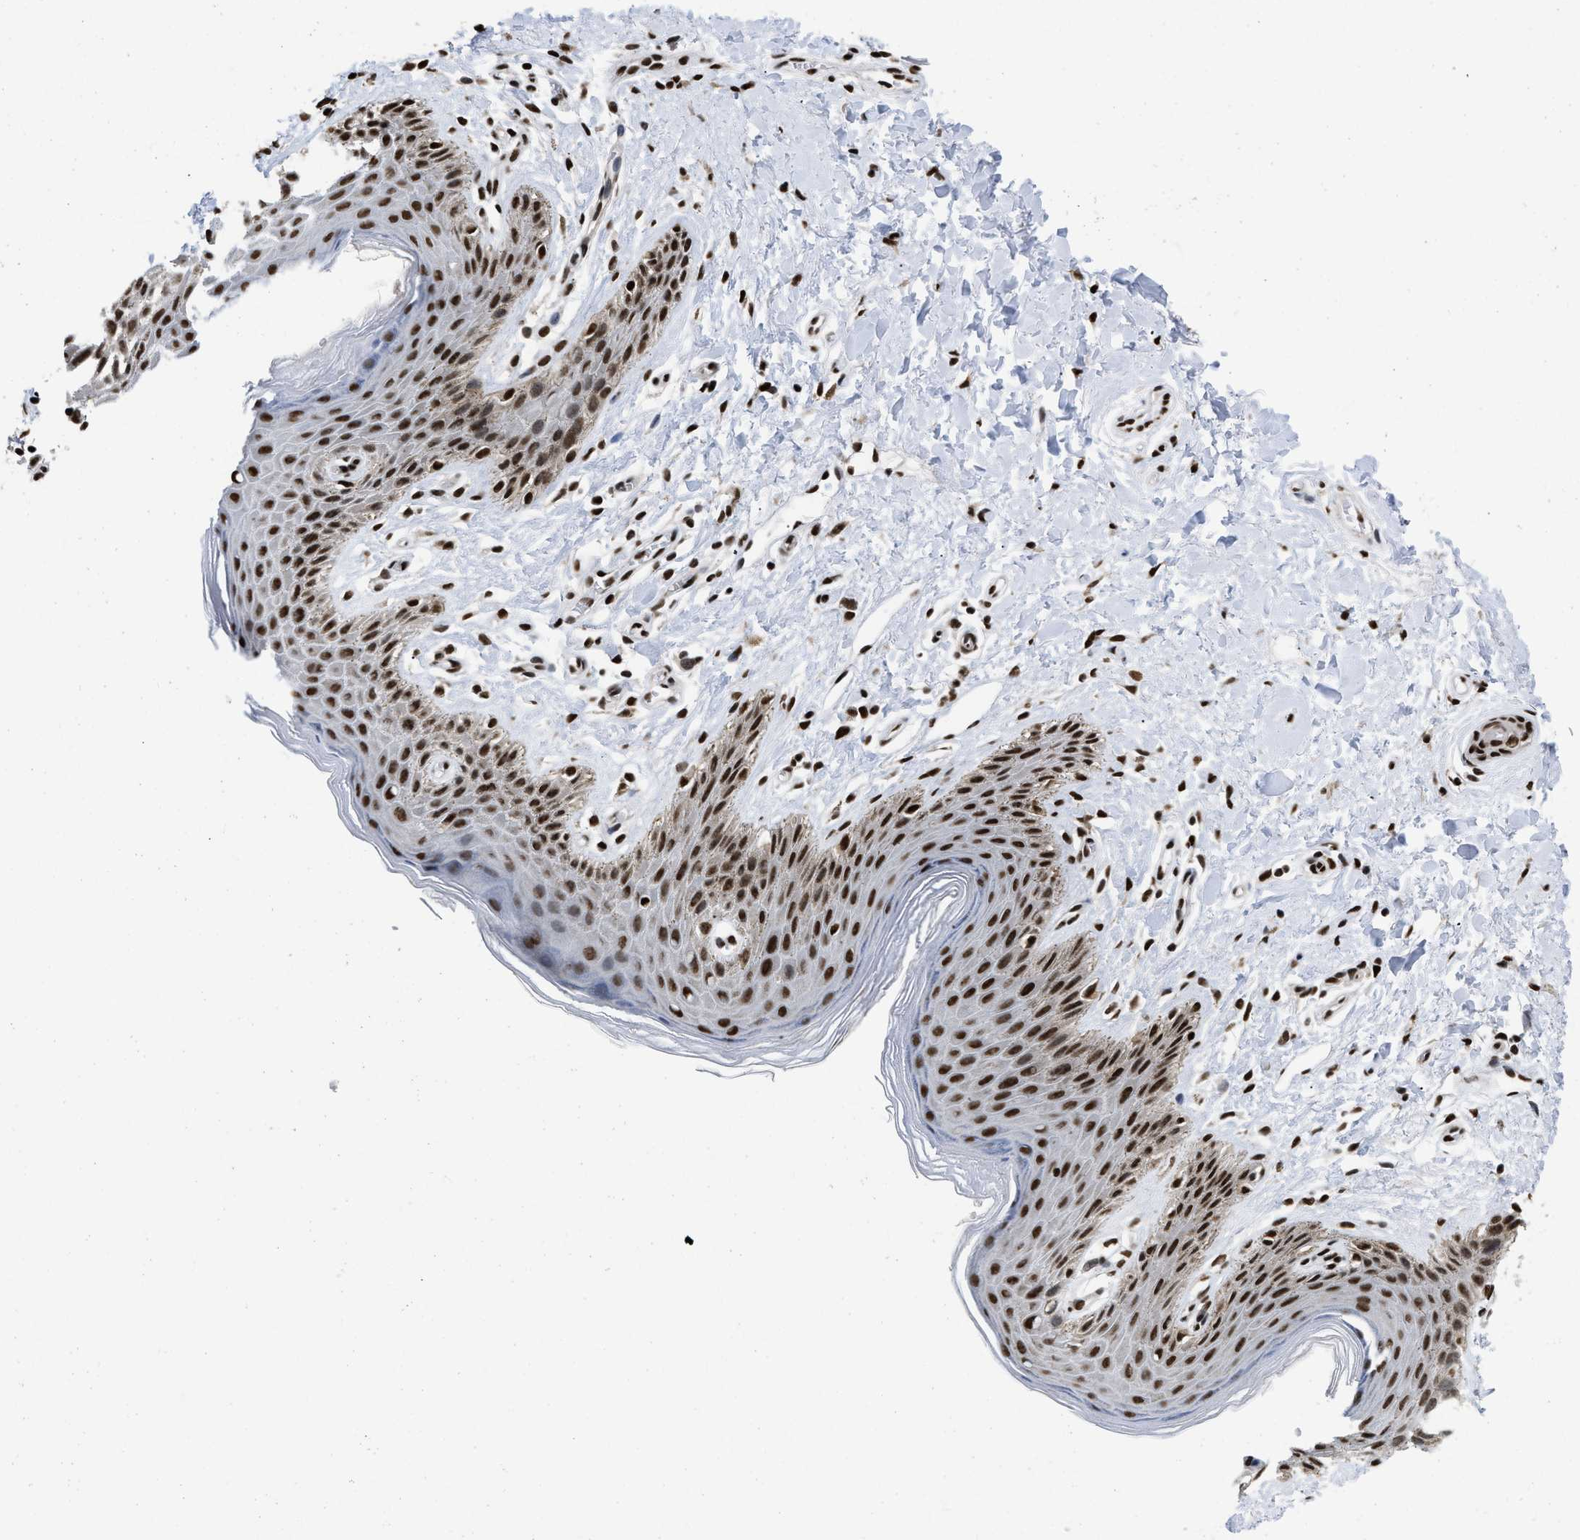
{"staining": {"intensity": "strong", "quantity": ">75%", "location": "nuclear"}, "tissue": "skin", "cell_type": "Epidermal cells", "image_type": "normal", "snomed": [{"axis": "morphology", "description": "Normal tissue, NOS"}, {"axis": "topography", "description": "Anal"}], "caption": "About >75% of epidermal cells in benign skin display strong nuclear protein expression as visualized by brown immunohistochemical staining.", "gene": "CREB1", "patient": {"sex": "male", "age": 44}}